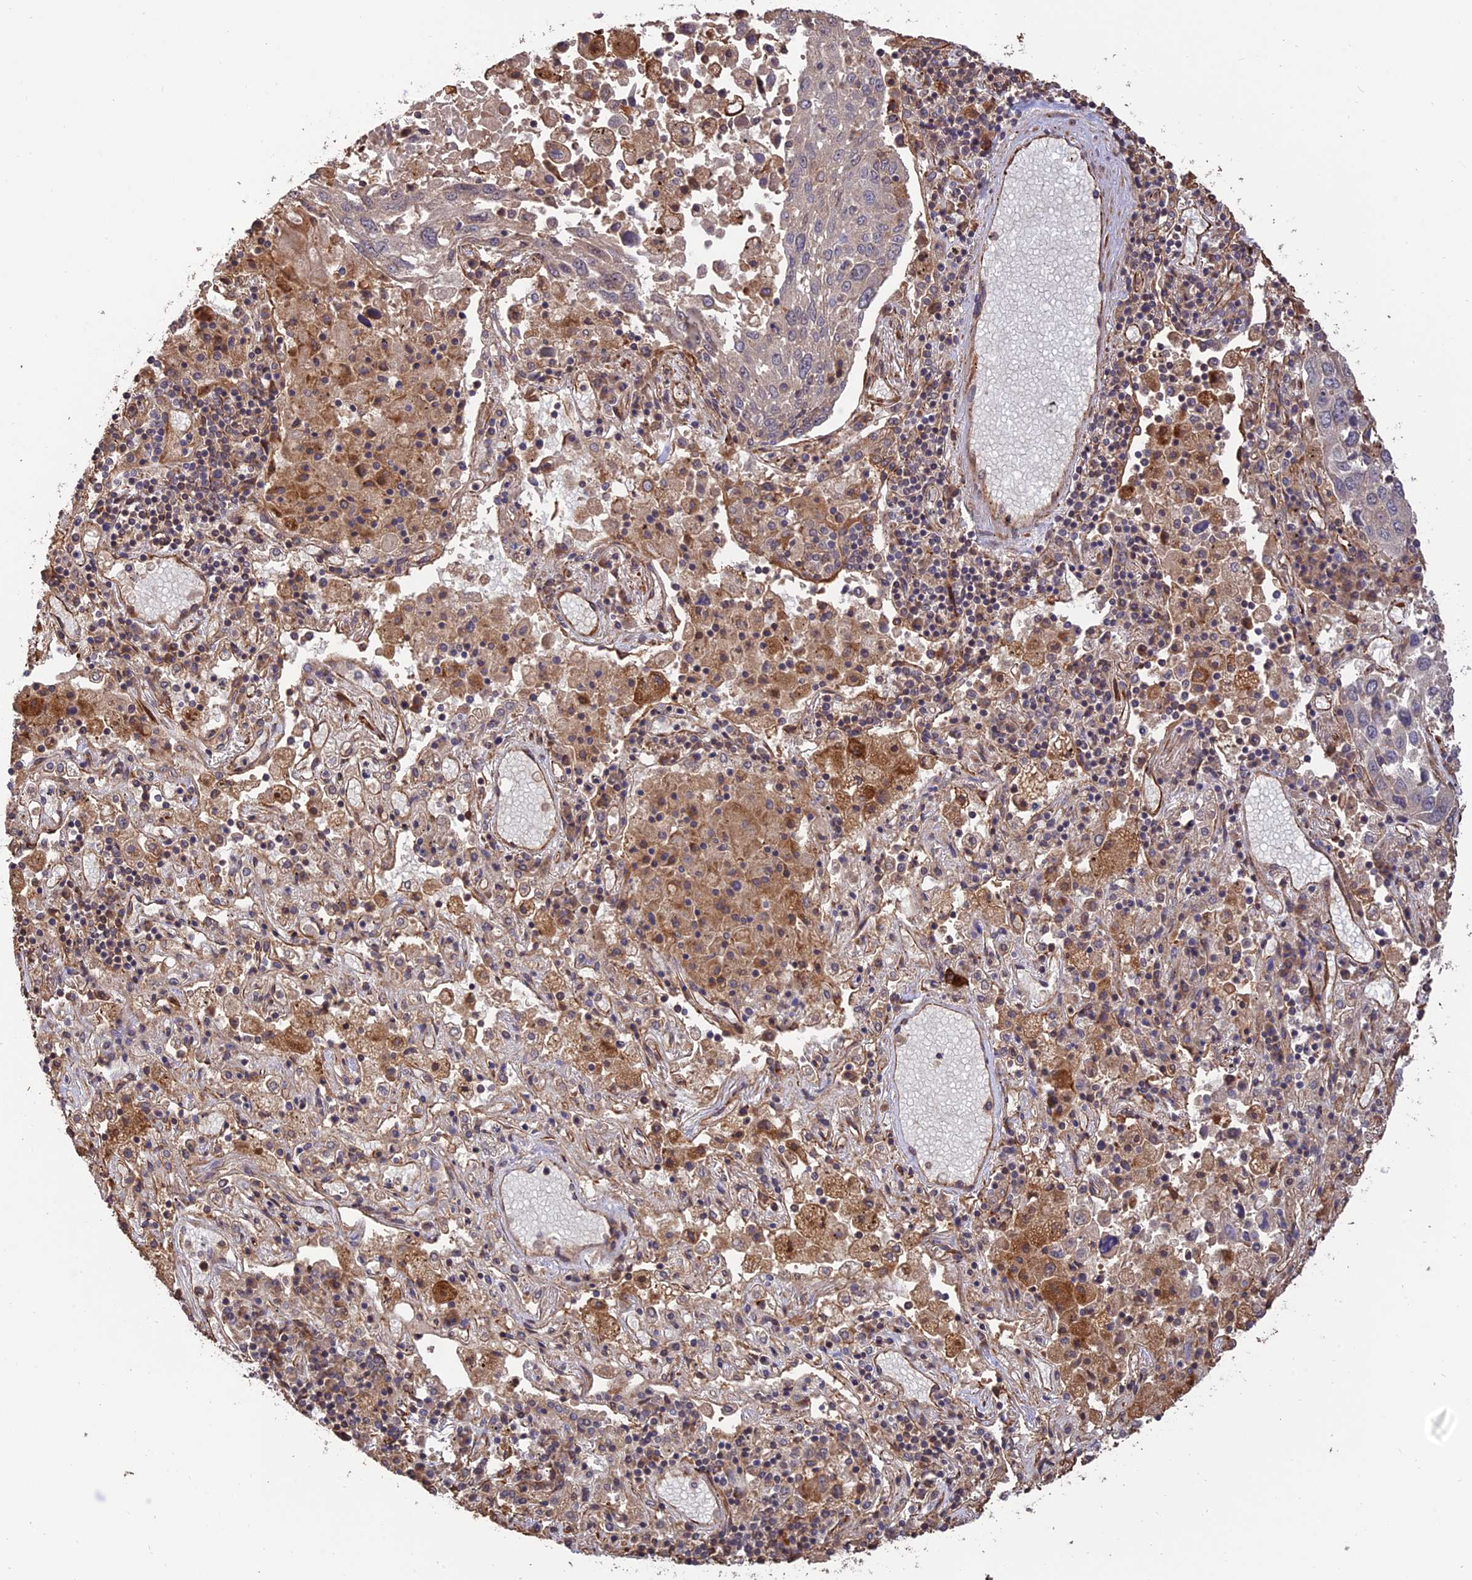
{"staining": {"intensity": "negative", "quantity": "none", "location": "none"}, "tissue": "lung cancer", "cell_type": "Tumor cells", "image_type": "cancer", "snomed": [{"axis": "morphology", "description": "Squamous cell carcinoma, NOS"}, {"axis": "topography", "description": "Lung"}], "caption": "IHC of squamous cell carcinoma (lung) reveals no positivity in tumor cells.", "gene": "CREBL2", "patient": {"sex": "male", "age": 65}}